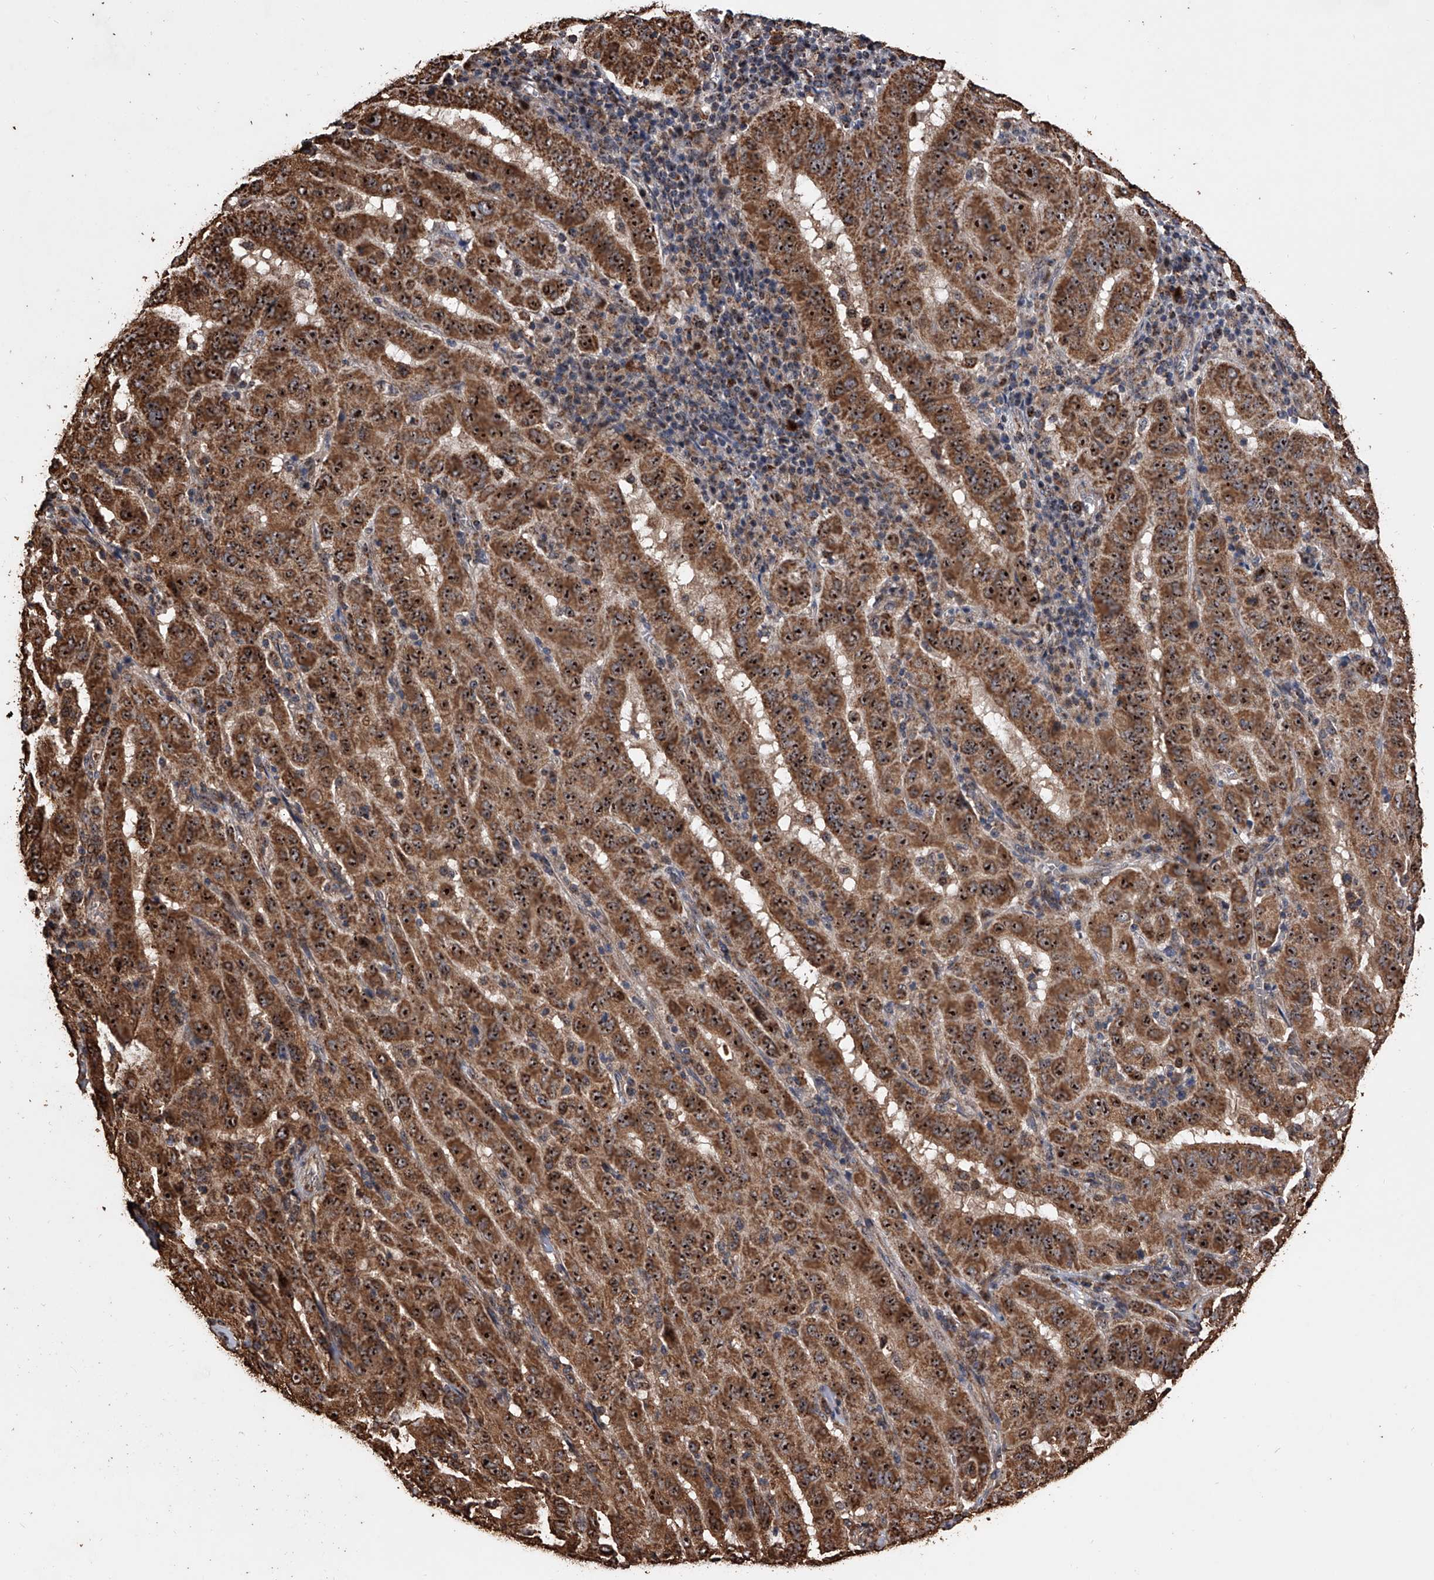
{"staining": {"intensity": "strong", "quantity": ">75%", "location": "cytoplasmic/membranous,nuclear"}, "tissue": "pancreatic cancer", "cell_type": "Tumor cells", "image_type": "cancer", "snomed": [{"axis": "morphology", "description": "Adenocarcinoma, NOS"}, {"axis": "topography", "description": "Pancreas"}], "caption": "Immunohistochemistry staining of pancreatic adenocarcinoma, which shows high levels of strong cytoplasmic/membranous and nuclear positivity in approximately >75% of tumor cells indicating strong cytoplasmic/membranous and nuclear protein staining. The staining was performed using DAB (3,3'-diaminobenzidine) (brown) for protein detection and nuclei were counterstained in hematoxylin (blue).", "gene": "SMPDL3A", "patient": {"sex": "male", "age": 63}}